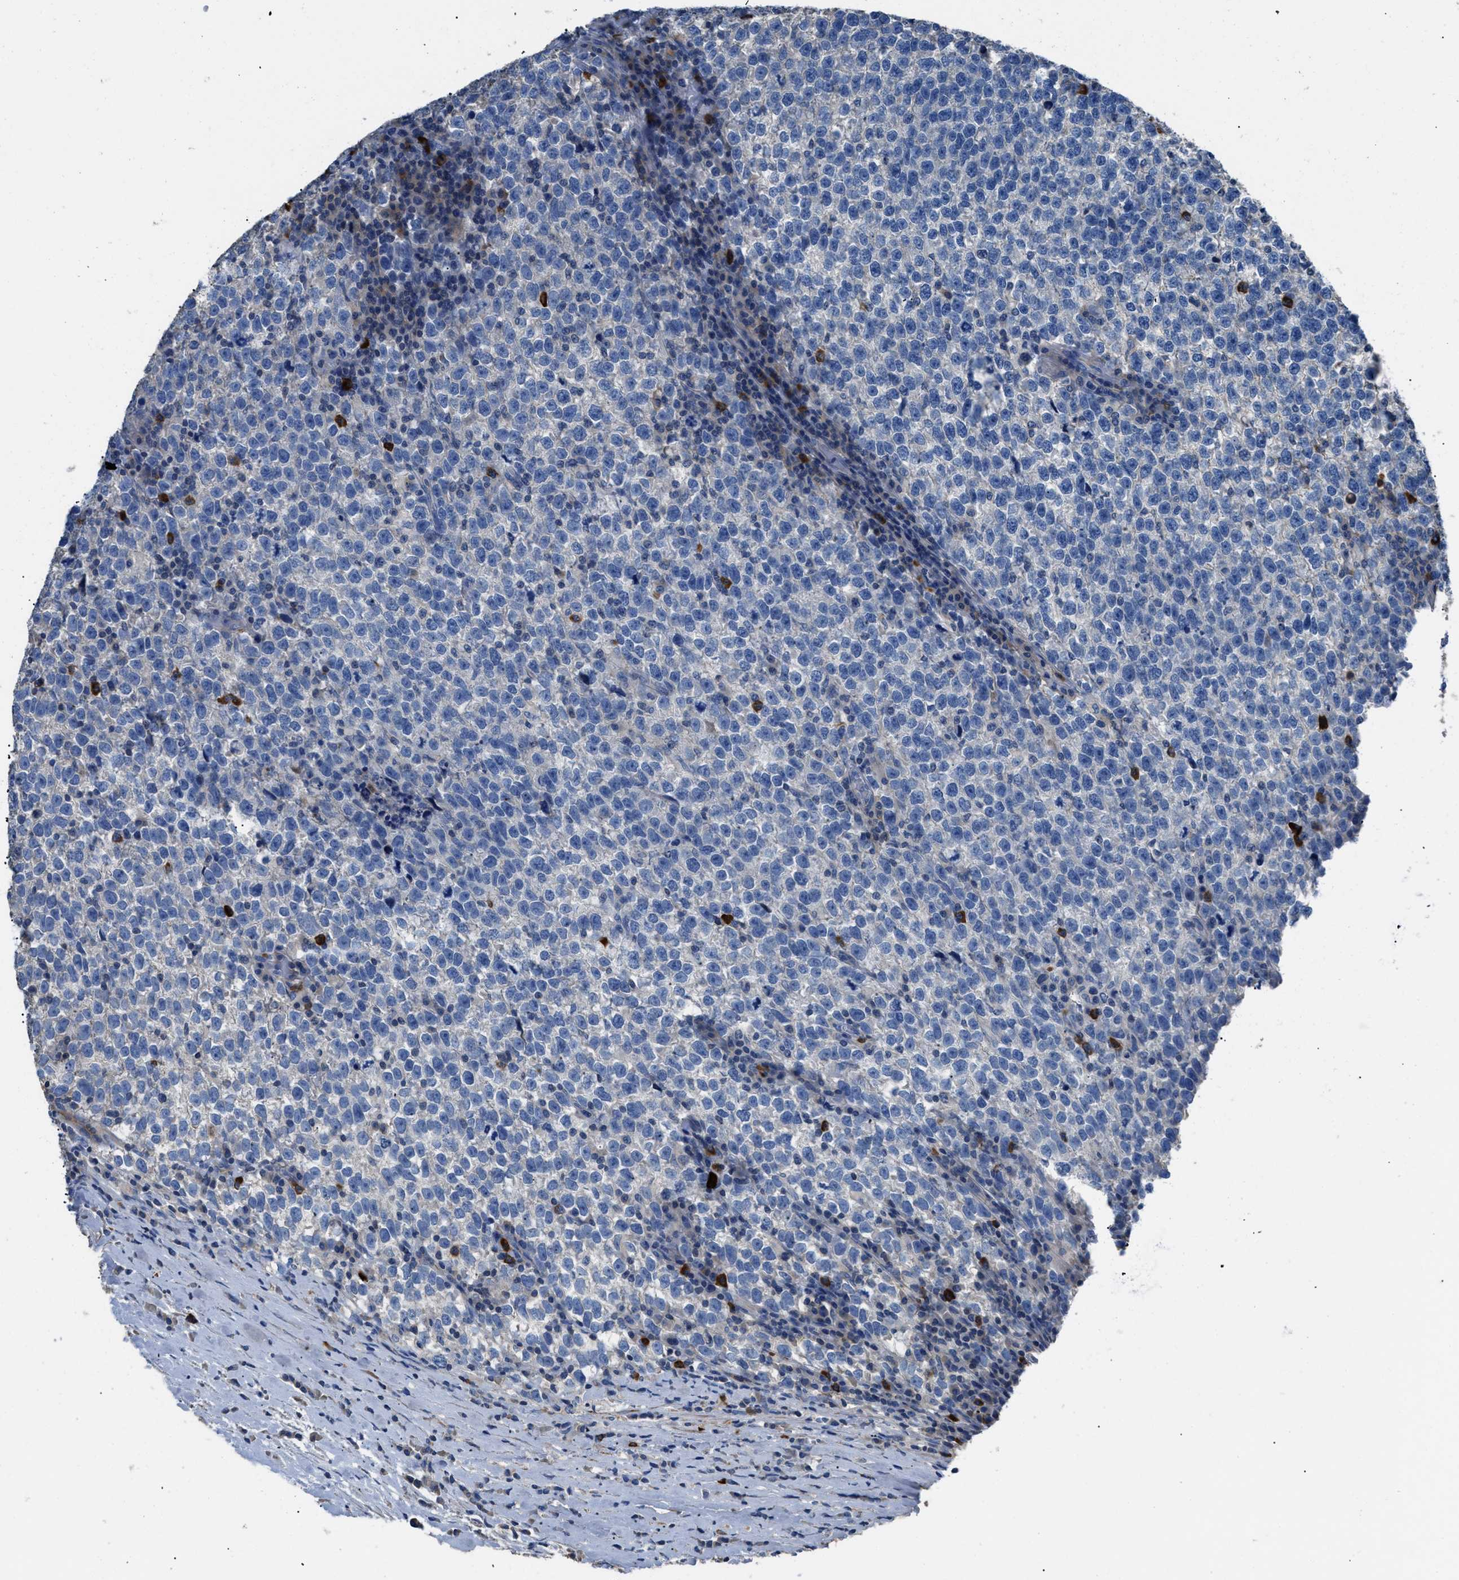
{"staining": {"intensity": "negative", "quantity": "none", "location": "none"}, "tissue": "testis cancer", "cell_type": "Tumor cells", "image_type": "cancer", "snomed": [{"axis": "morphology", "description": "Normal tissue, NOS"}, {"axis": "morphology", "description": "Seminoma, NOS"}, {"axis": "topography", "description": "Testis"}], "caption": "This image is of testis cancer stained with immunohistochemistry (IHC) to label a protein in brown with the nuclei are counter-stained blue. There is no staining in tumor cells.", "gene": "SGCZ", "patient": {"sex": "male", "age": 43}}